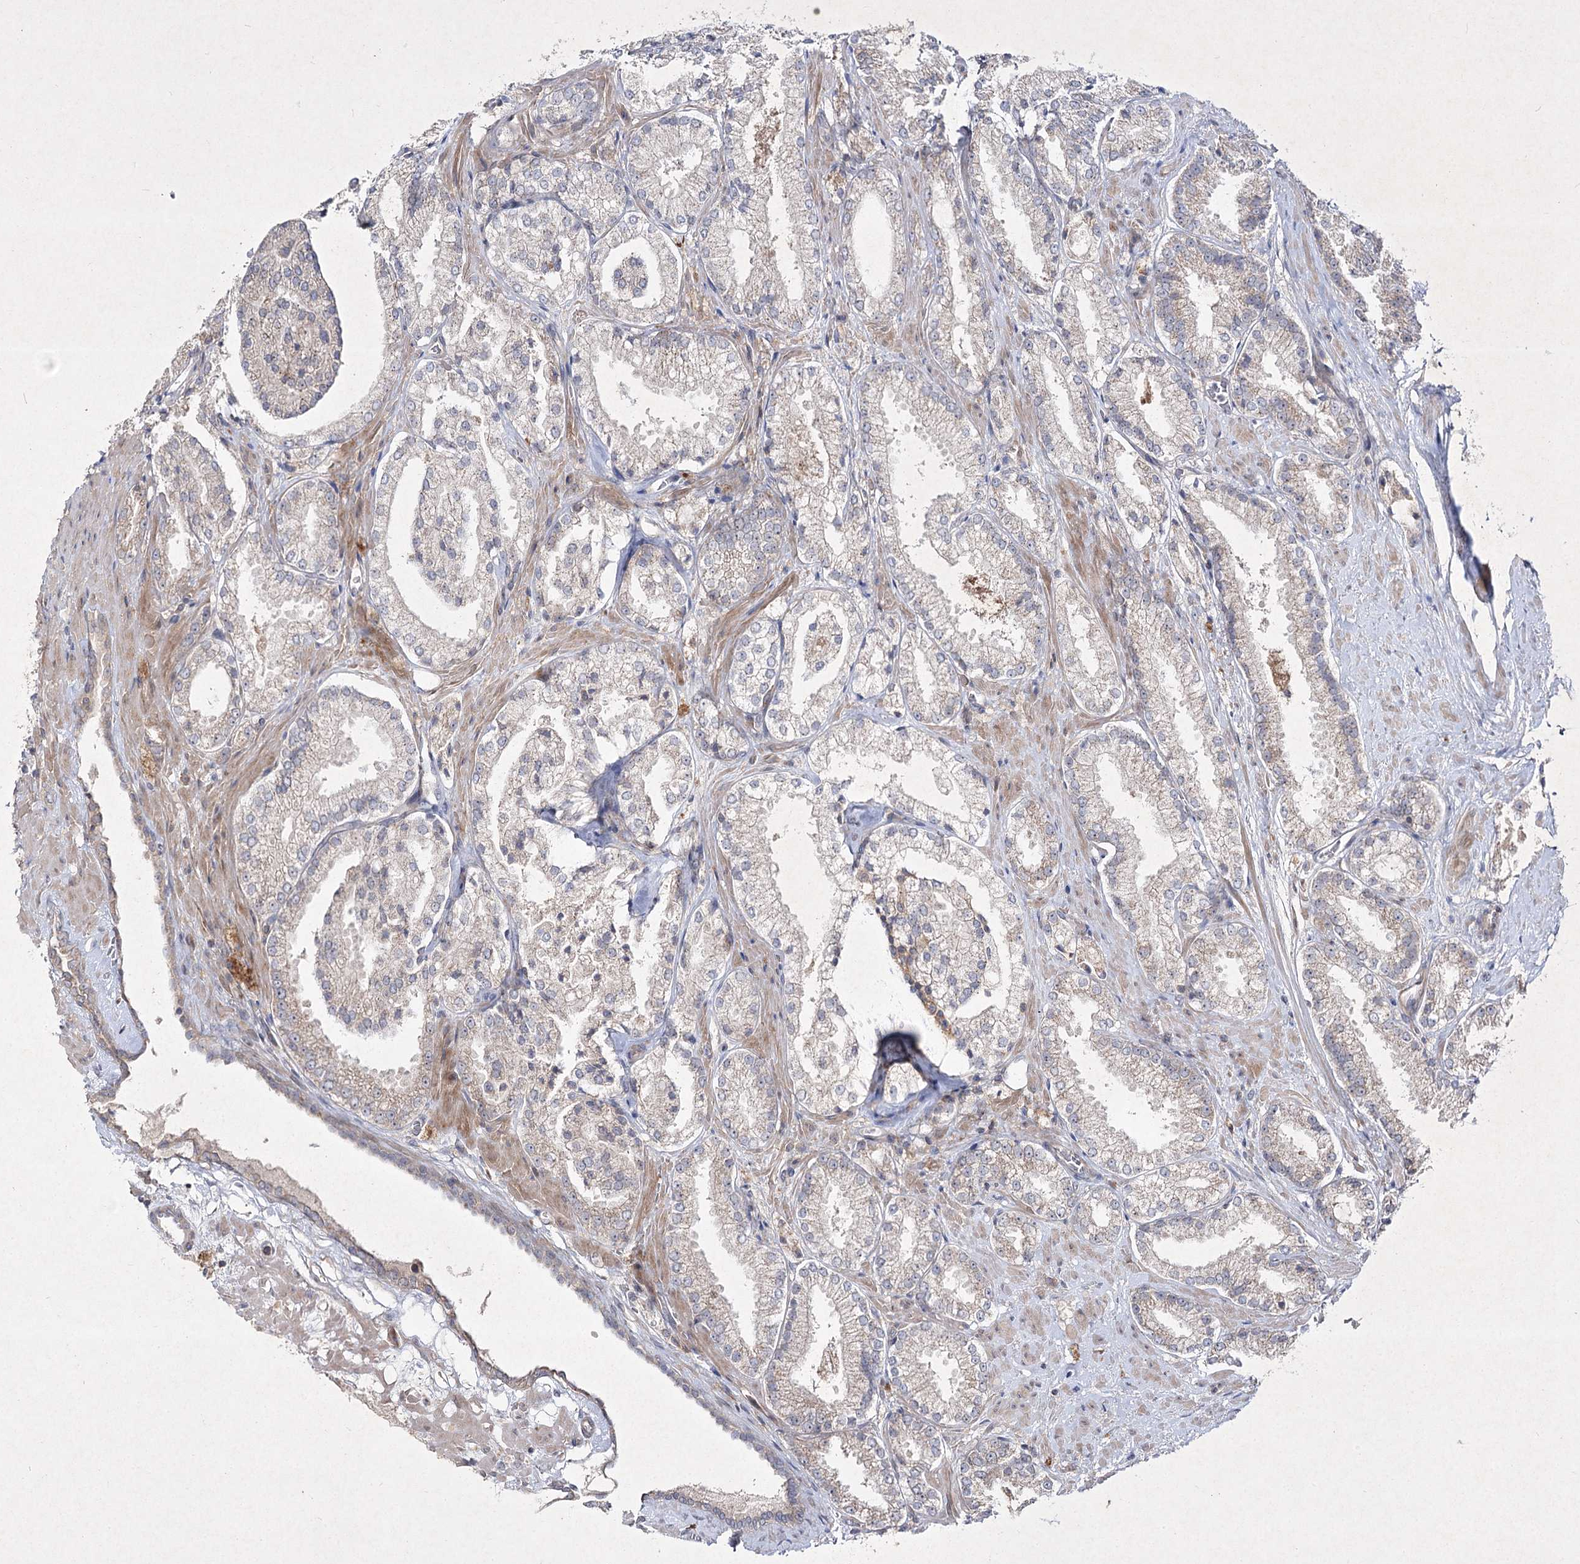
{"staining": {"intensity": "negative", "quantity": "none", "location": "none"}, "tissue": "prostate cancer", "cell_type": "Tumor cells", "image_type": "cancer", "snomed": [{"axis": "morphology", "description": "Adenocarcinoma, High grade"}, {"axis": "topography", "description": "Prostate"}], "caption": "An image of human prostate cancer (high-grade adenocarcinoma) is negative for staining in tumor cells.", "gene": "CIB2", "patient": {"sex": "male", "age": 73}}